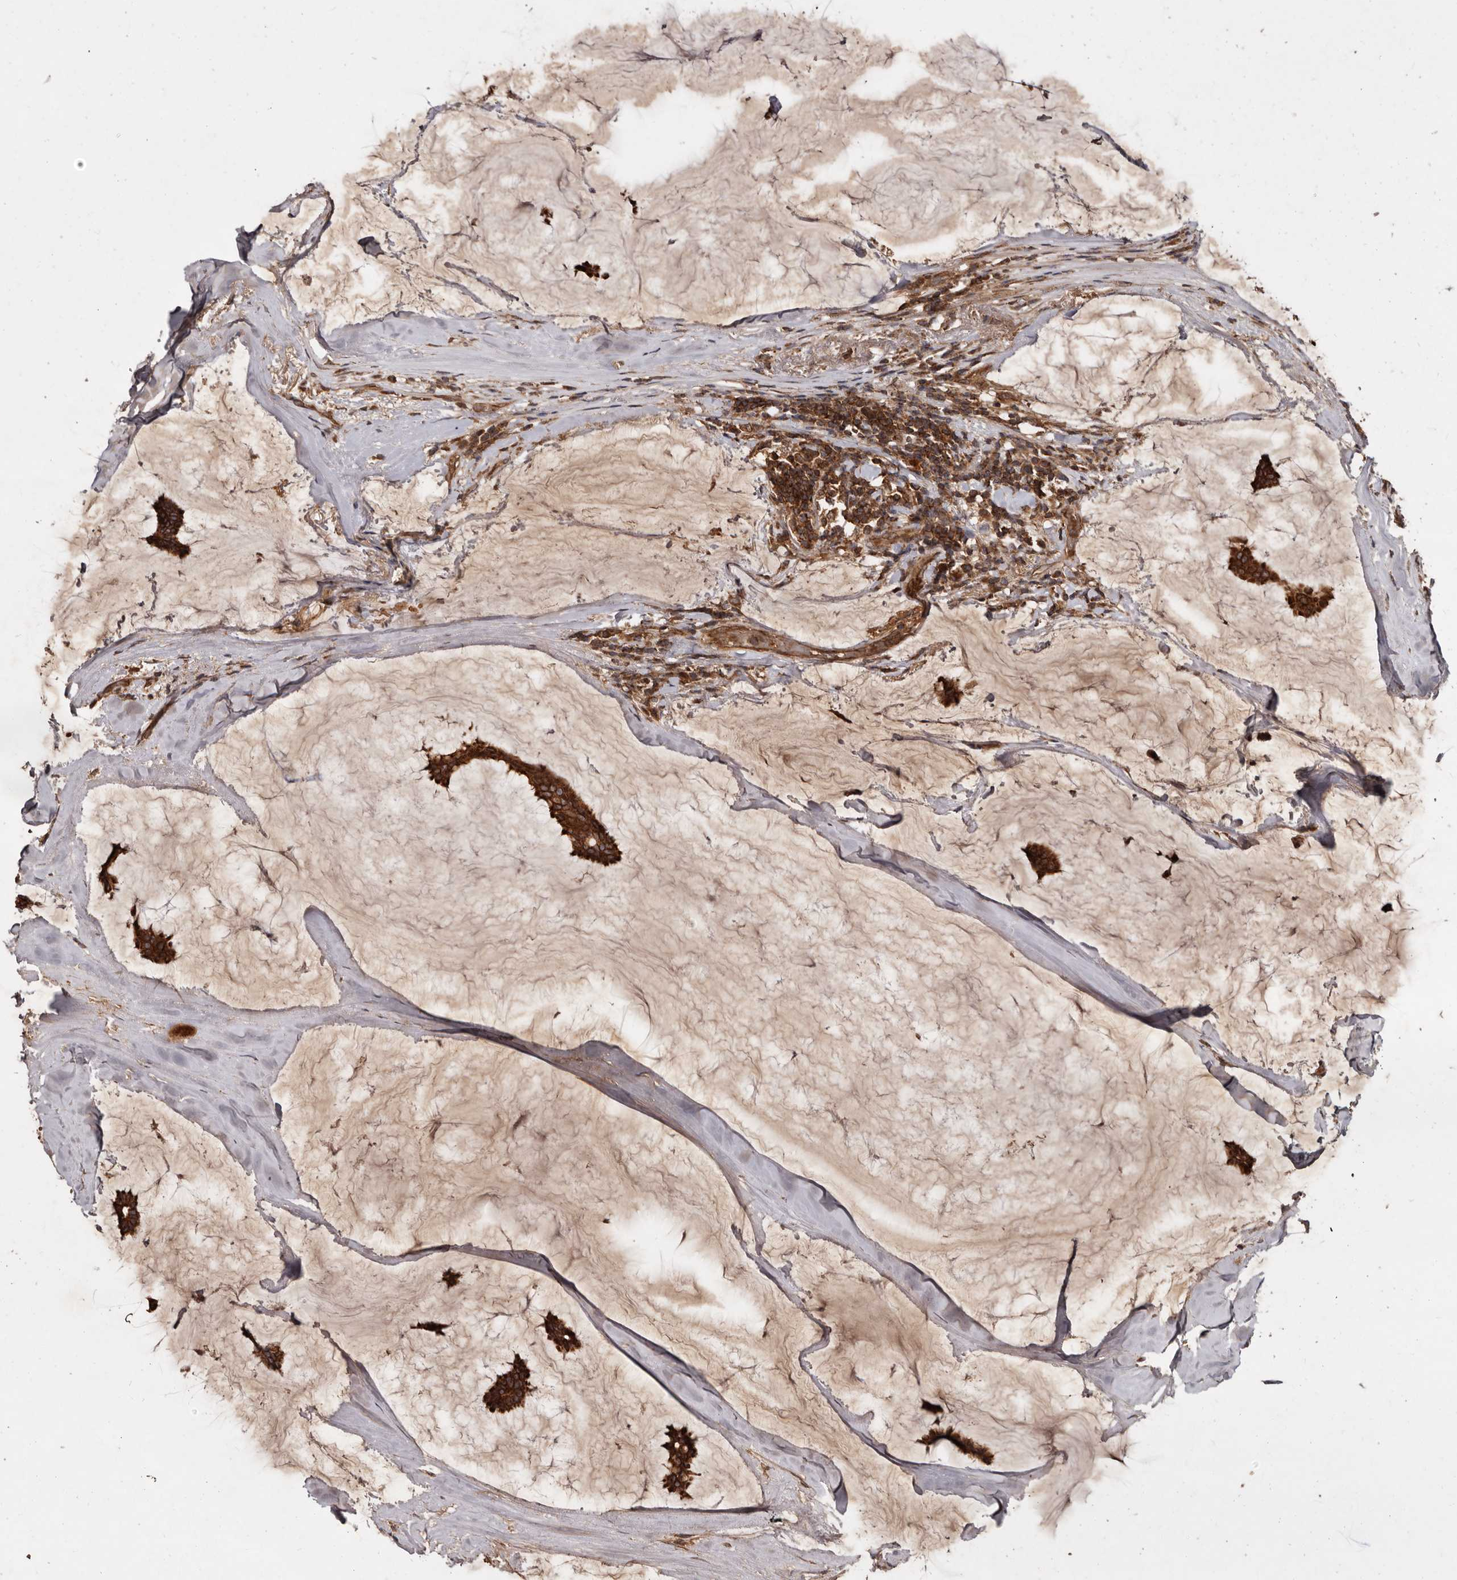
{"staining": {"intensity": "strong", "quantity": ">75%", "location": "cytoplasmic/membranous"}, "tissue": "breast cancer", "cell_type": "Tumor cells", "image_type": "cancer", "snomed": [{"axis": "morphology", "description": "Duct carcinoma"}, {"axis": "topography", "description": "Breast"}], "caption": "IHC (DAB (3,3'-diaminobenzidine)) staining of breast intraductal carcinoma exhibits strong cytoplasmic/membranous protein positivity in about >75% of tumor cells. Immunohistochemistry (ihc) stains the protein in brown and the nuclei are stained blue.", "gene": "STK36", "patient": {"sex": "female", "age": 93}}